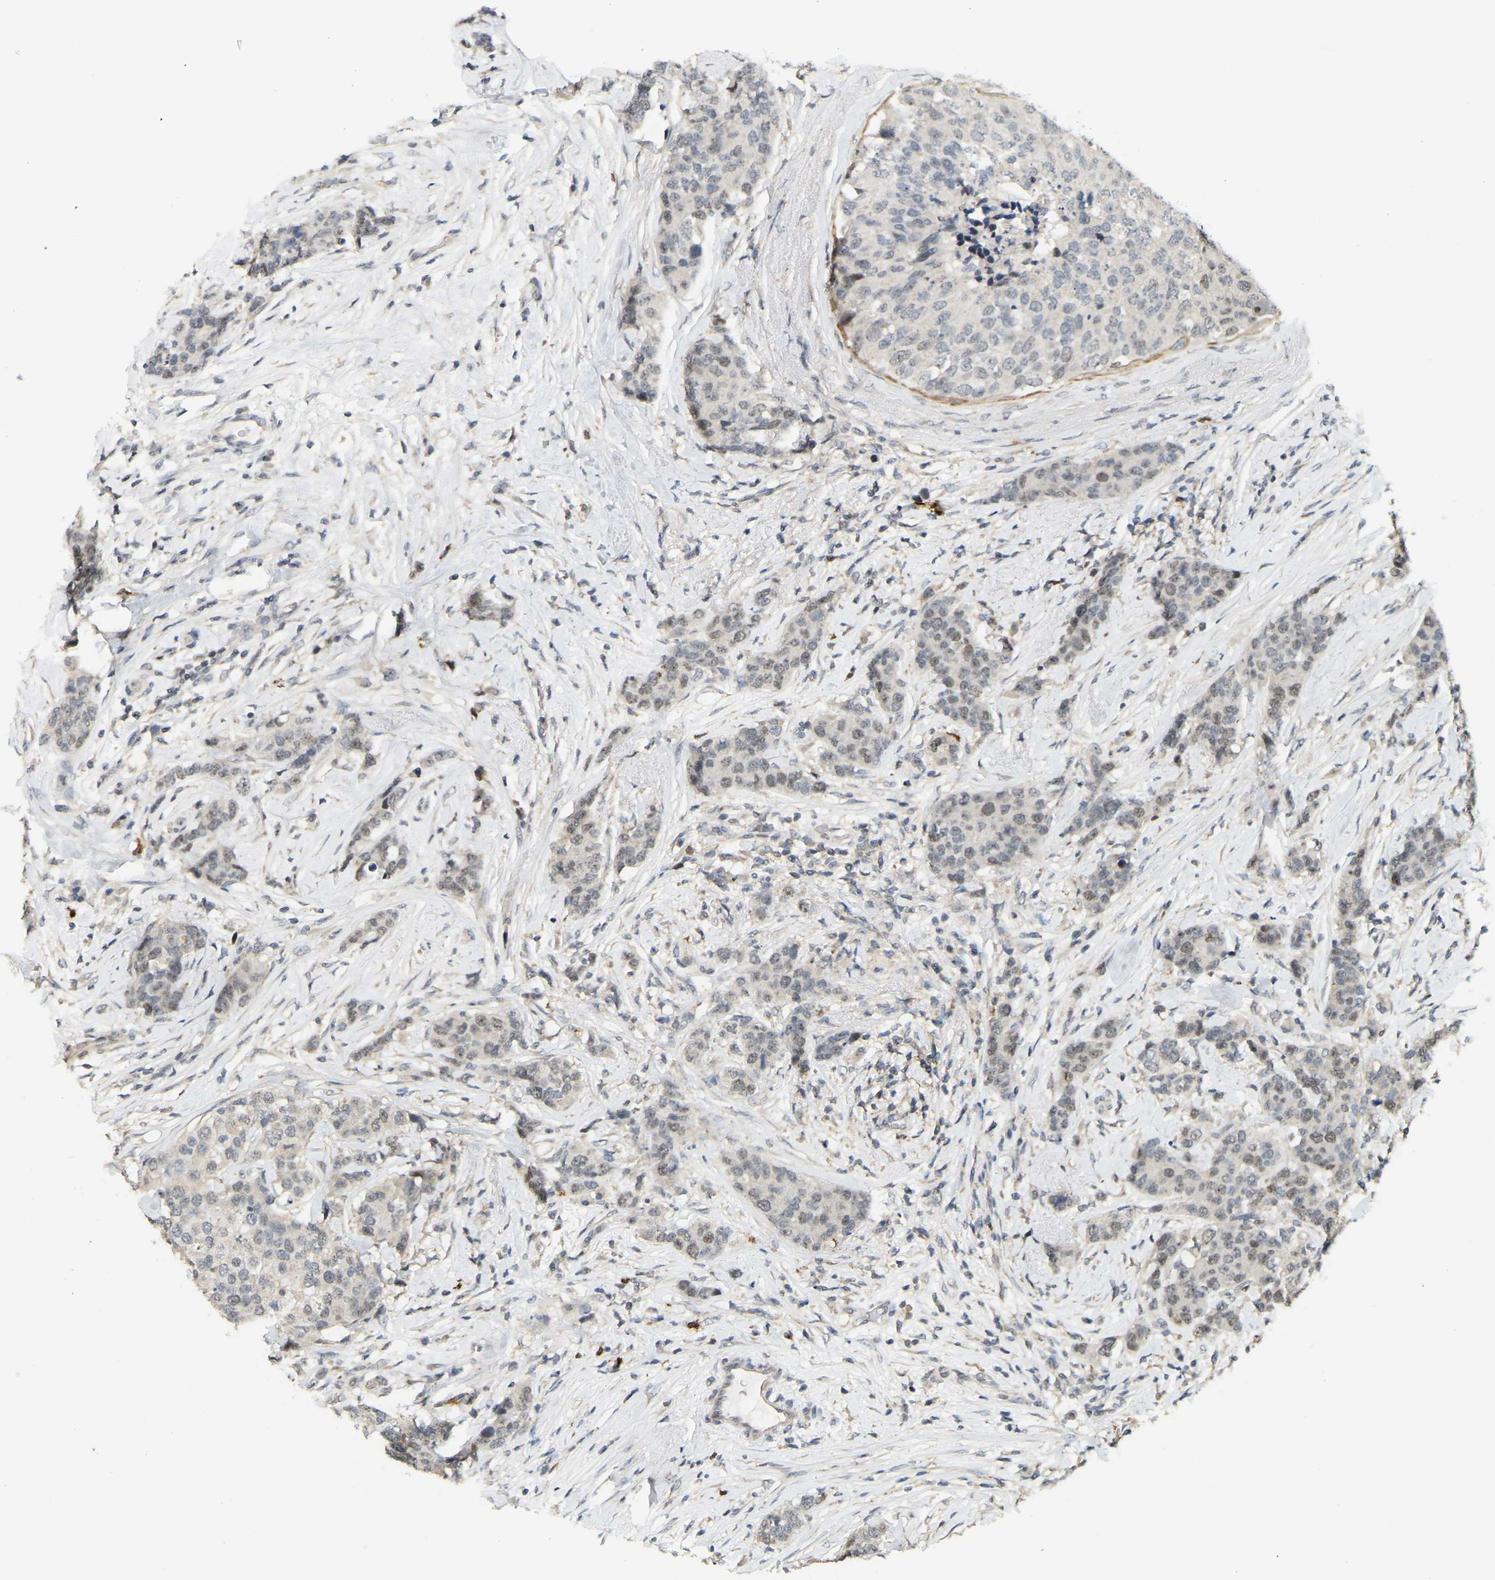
{"staining": {"intensity": "moderate", "quantity": "25%-75%", "location": "nuclear"}, "tissue": "breast cancer", "cell_type": "Tumor cells", "image_type": "cancer", "snomed": [{"axis": "morphology", "description": "Lobular carcinoma"}, {"axis": "topography", "description": "Breast"}], "caption": "Immunohistochemical staining of lobular carcinoma (breast) exhibits moderate nuclear protein staining in approximately 25%-75% of tumor cells.", "gene": "BRF2", "patient": {"sex": "female", "age": 59}}